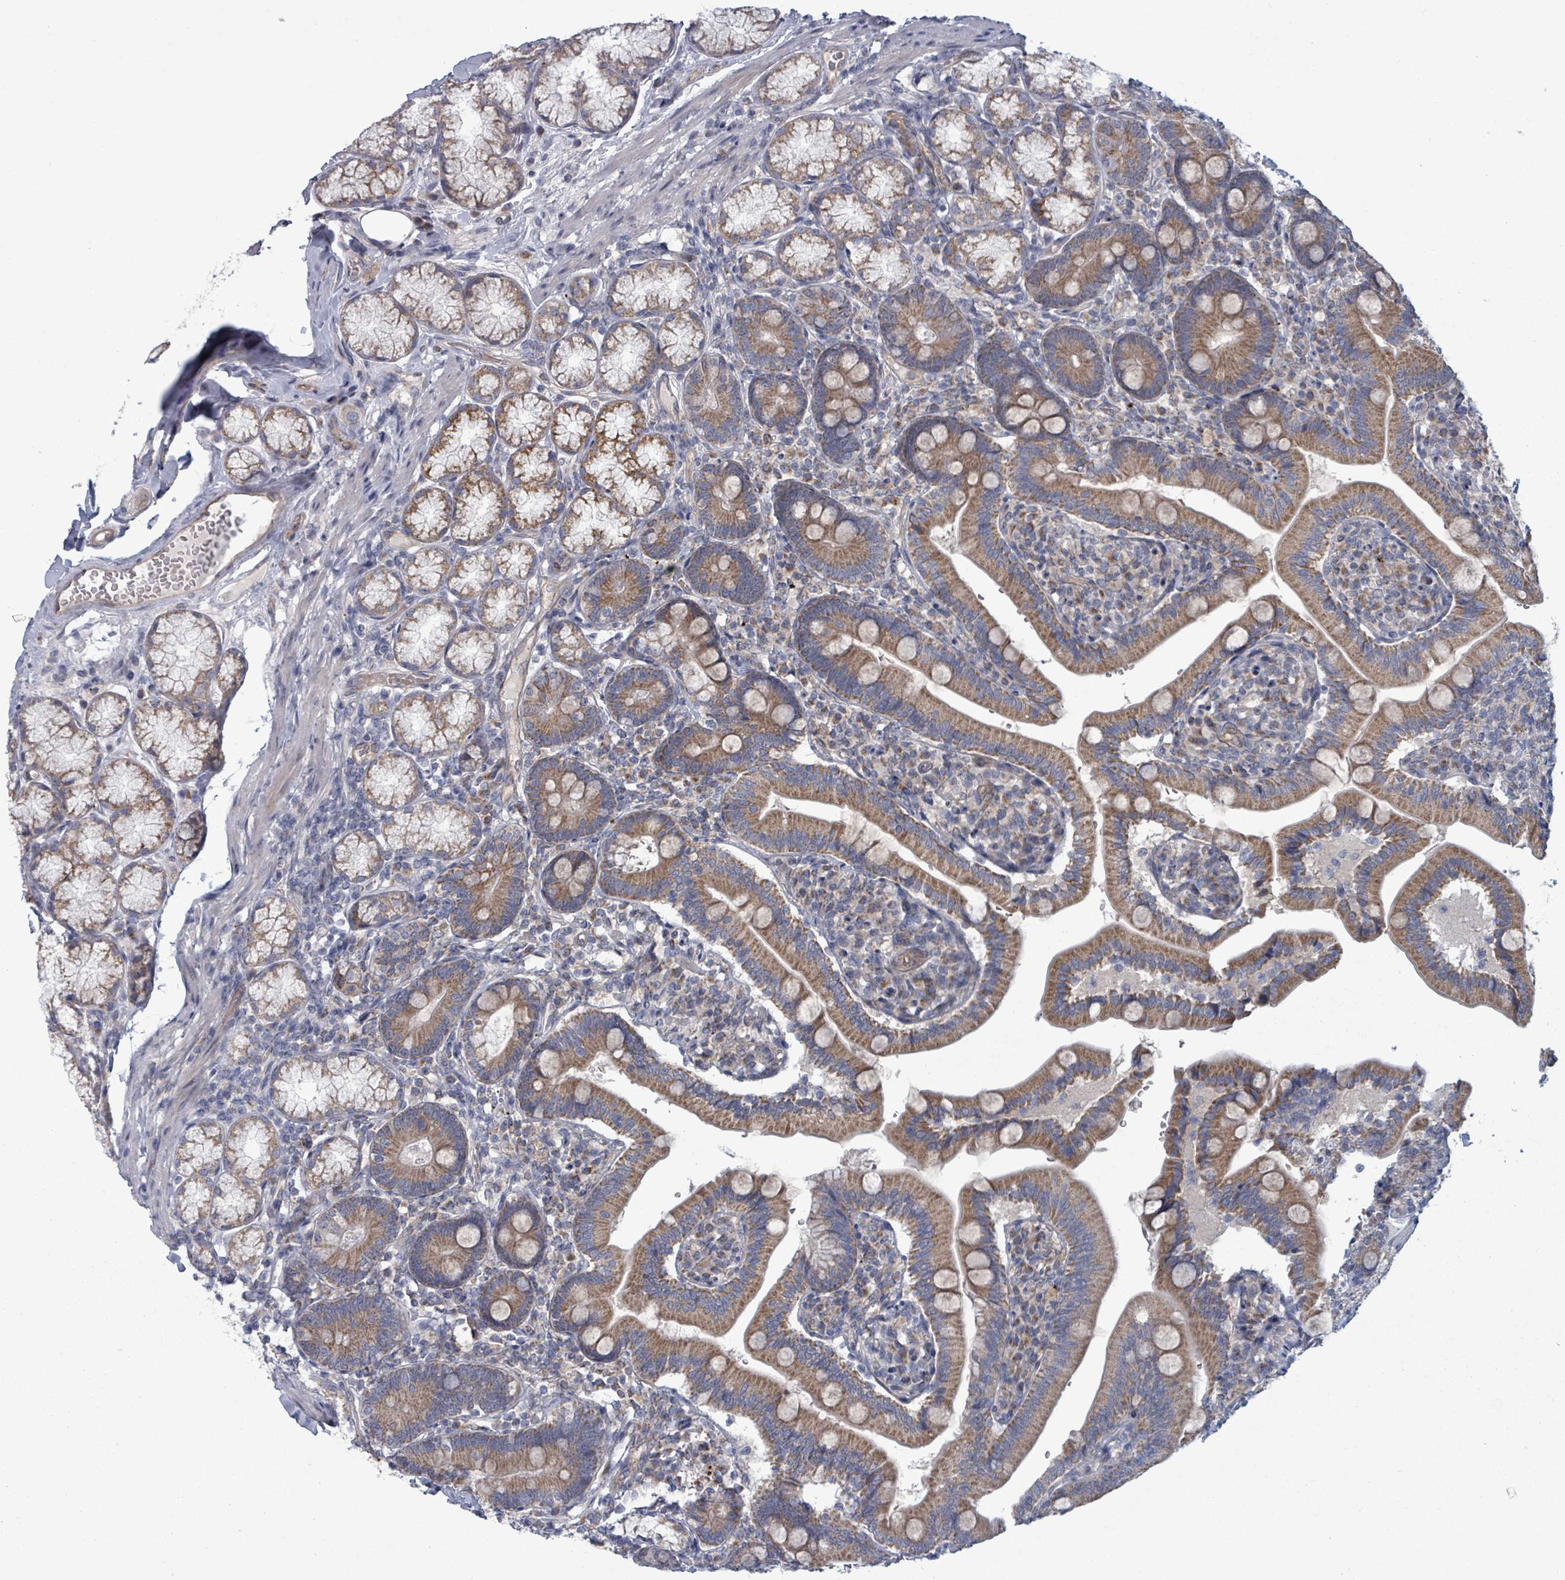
{"staining": {"intensity": "moderate", "quantity": ">75%", "location": "cytoplasmic/membranous"}, "tissue": "duodenum", "cell_type": "Glandular cells", "image_type": "normal", "snomed": [{"axis": "morphology", "description": "Normal tissue, NOS"}, {"axis": "topography", "description": "Duodenum"}], "caption": "This image exhibits normal duodenum stained with IHC to label a protein in brown. The cytoplasmic/membranous of glandular cells show moderate positivity for the protein. Nuclei are counter-stained blue.", "gene": "FKBP1A", "patient": {"sex": "female", "age": 67}}